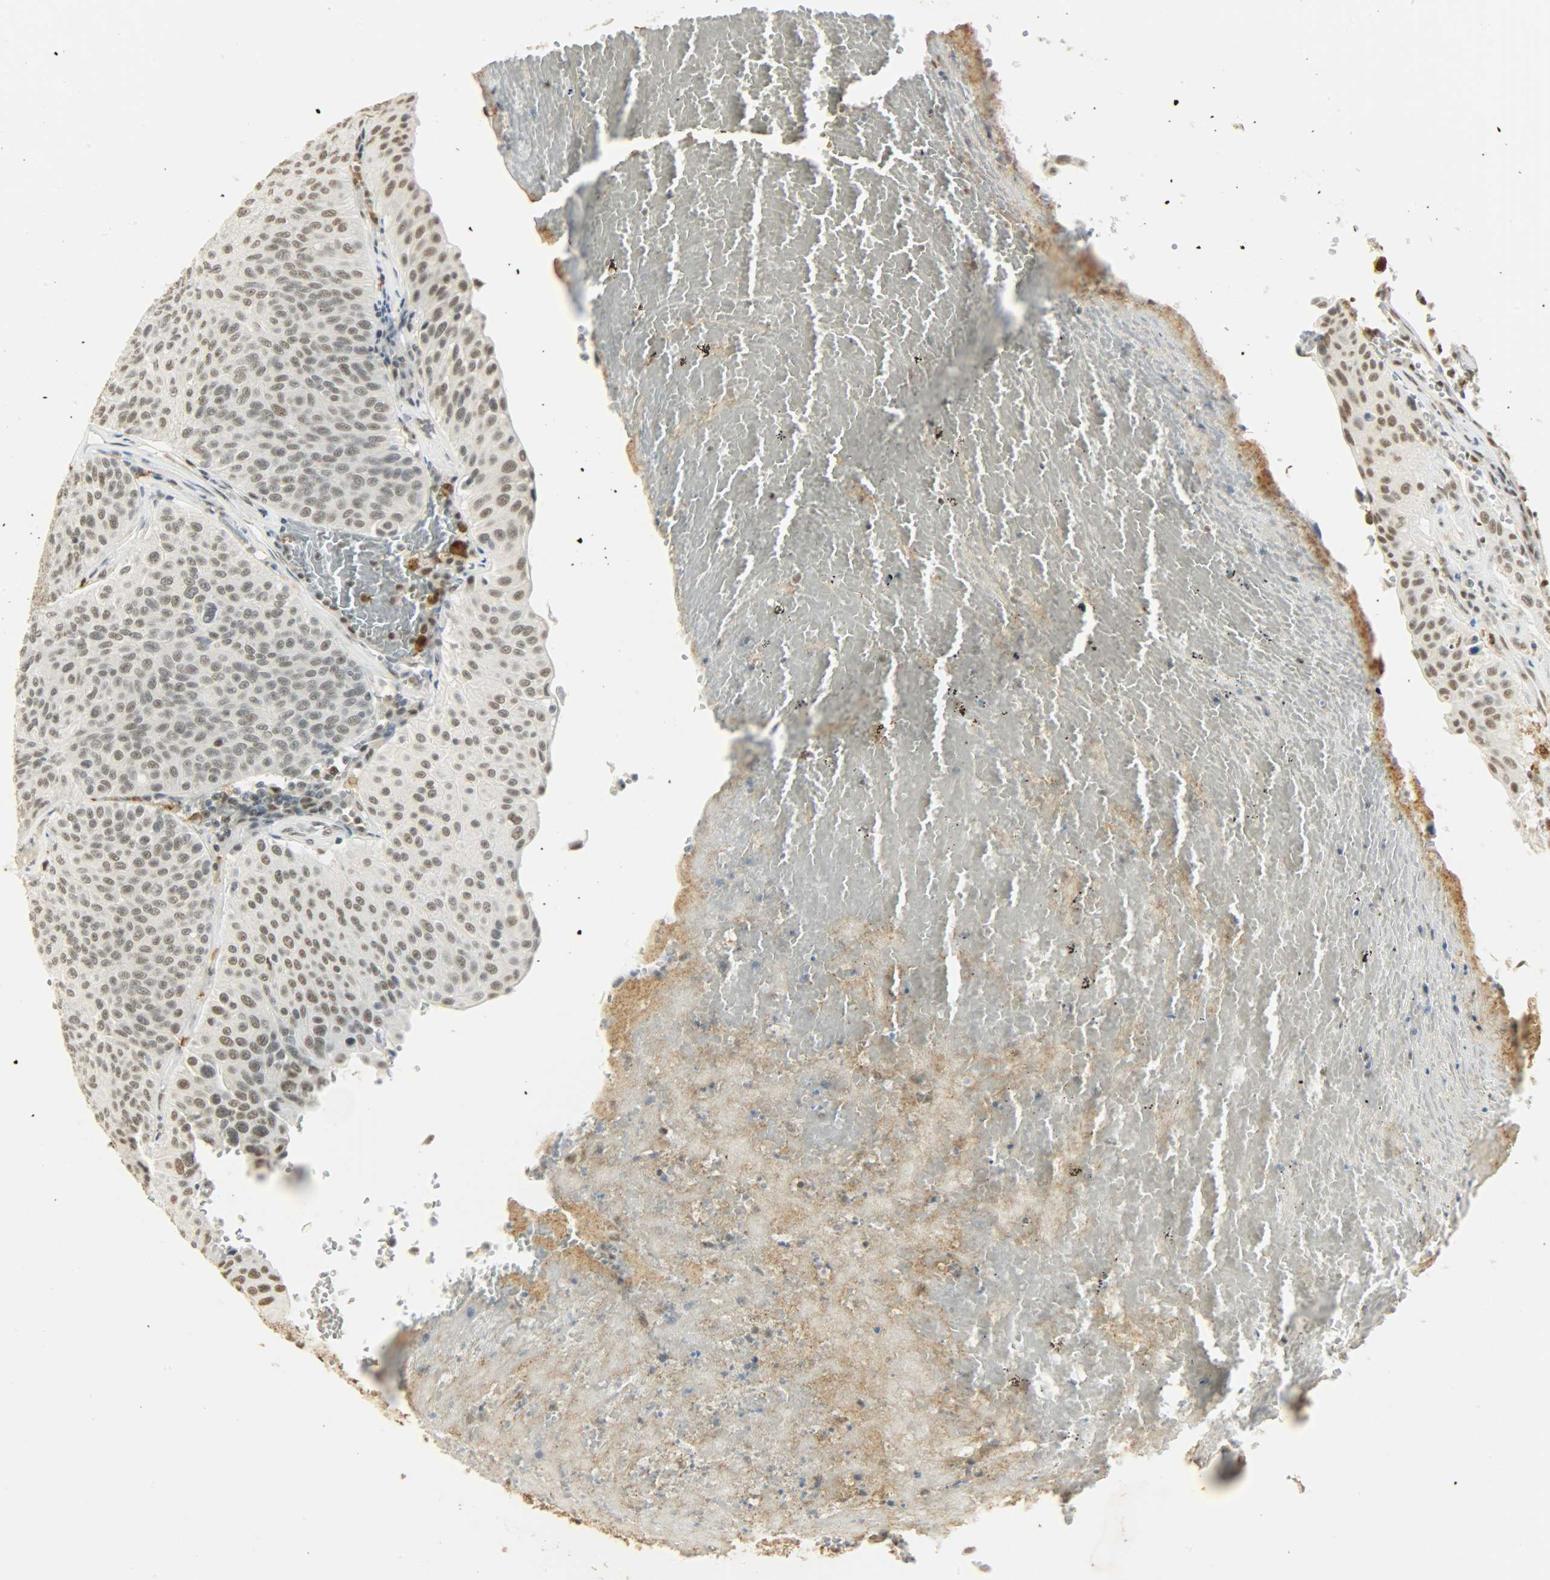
{"staining": {"intensity": "weak", "quantity": ">75%", "location": "nuclear"}, "tissue": "urothelial cancer", "cell_type": "Tumor cells", "image_type": "cancer", "snomed": [{"axis": "morphology", "description": "Urothelial carcinoma, High grade"}, {"axis": "topography", "description": "Urinary bladder"}], "caption": "Immunohistochemical staining of human urothelial cancer displays low levels of weak nuclear protein expression in approximately >75% of tumor cells.", "gene": "NGFR", "patient": {"sex": "male", "age": 66}}